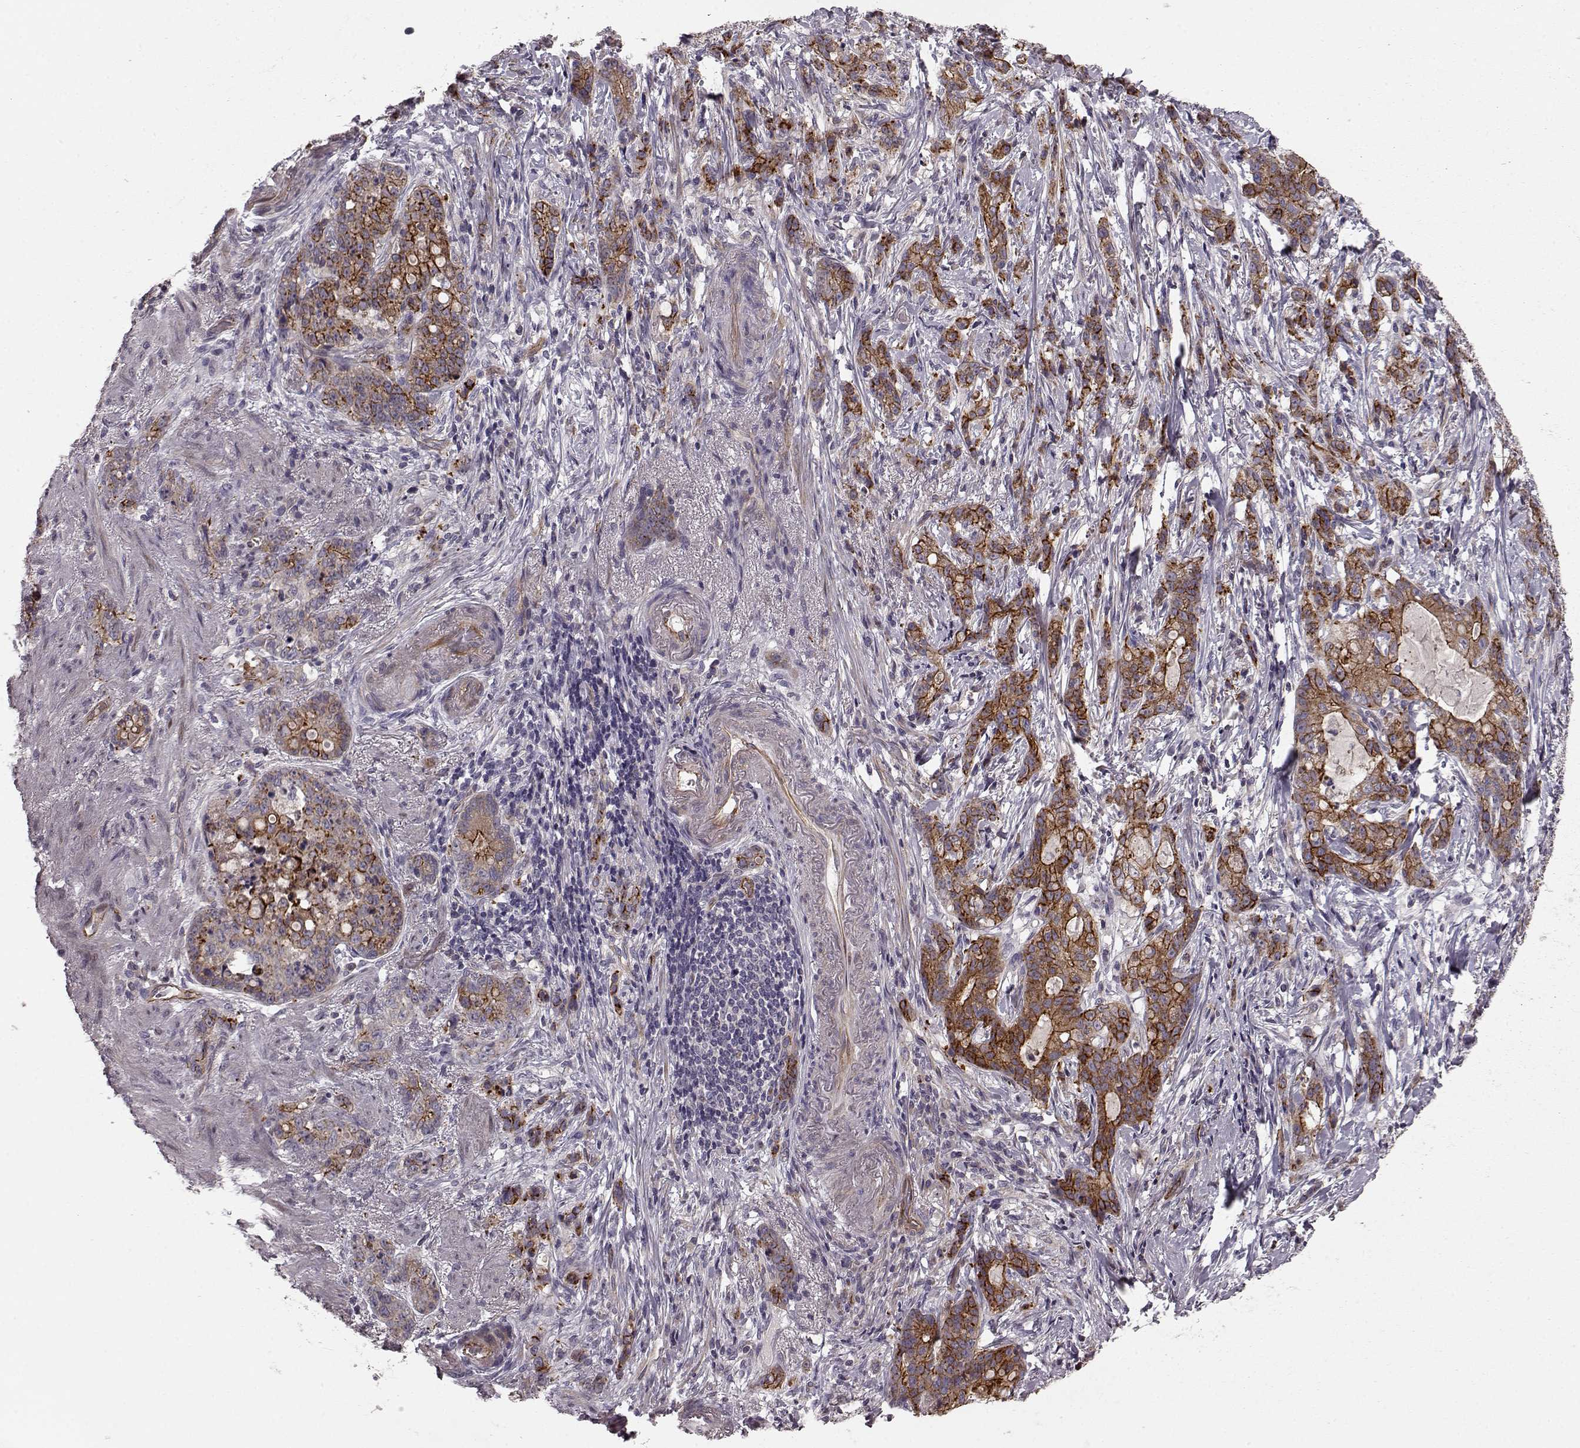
{"staining": {"intensity": "moderate", "quantity": "25%-75%", "location": "cytoplasmic/membranous"}, "tissue": "stomach cancer", "cell_type": "Tumor cells", "image_type": "cancer", "snomed": [{"axis": "morphology", "description": "Adenocarcinoma, NOS"}, {"axis": "topography", "description": "Stomach, lower"}], "caption": "Human stomach cancer stained with a protein marker exhibits moderate staining in tumor cells.", "gene": "SLC22A18", "patient": {"sex": "male", "age": 88}}